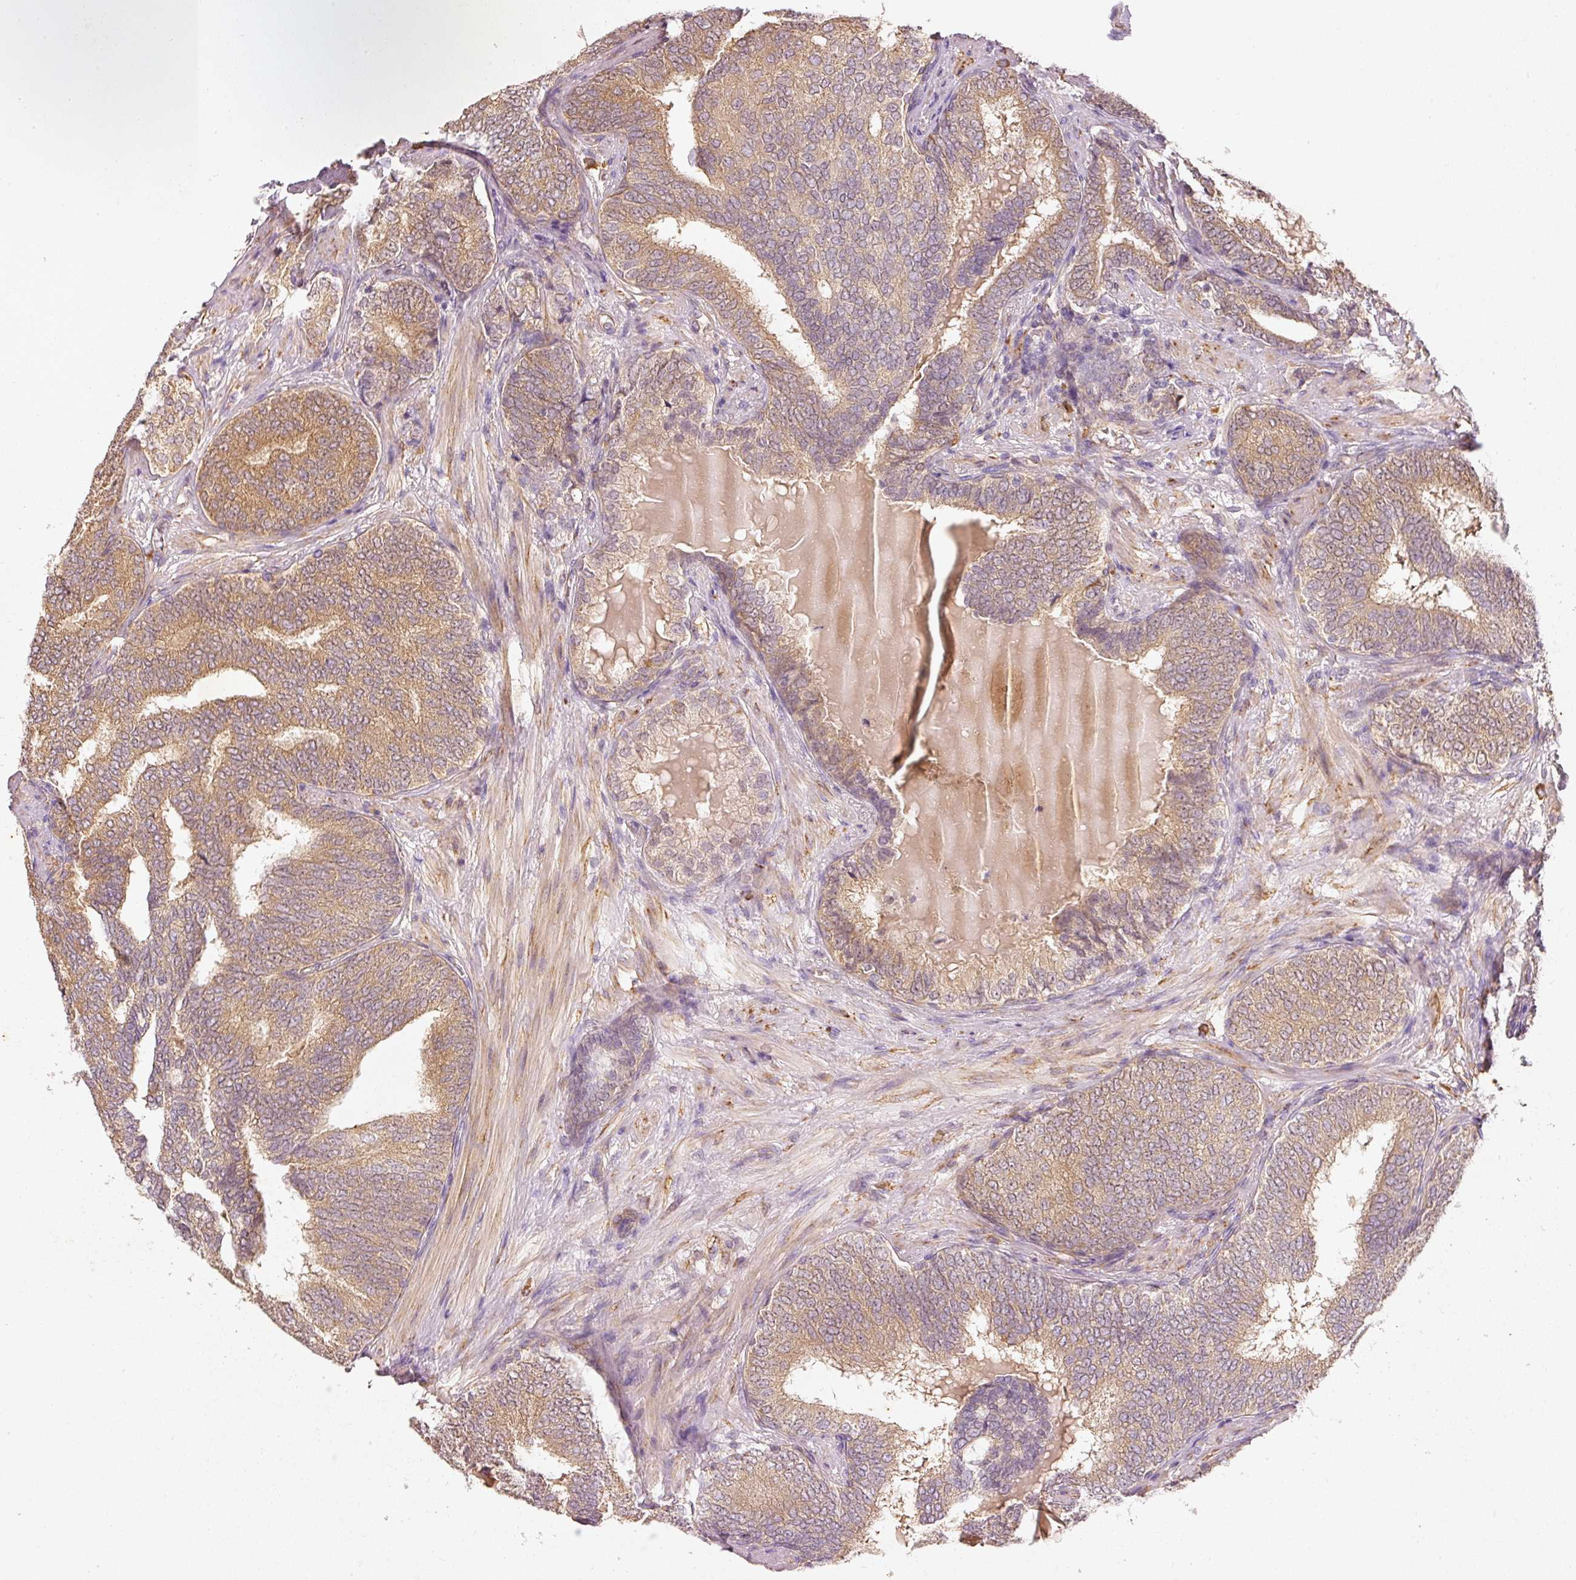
{"staining": {"intensity": "moderate", "quantity": ">75%", "location": "cytoplasmic/membranous"}, "tissue": "prostate cancer", "cell_type": "Tumor cells", "image_type": "cancer", "snomed": [{"axis": "morphology", "description": "Adenocarcinoma, High grade"}, {"axis": "topography", "description": "Prostate"}], "caption": "This is a photomicrograph of immunohistochemistry staining of prostate cancer, which shows moderate expression in the cytoplasmic/membranous of tumor cells.", "gene": "RGL2", "patient": {"sex": "male", "age": 72}}